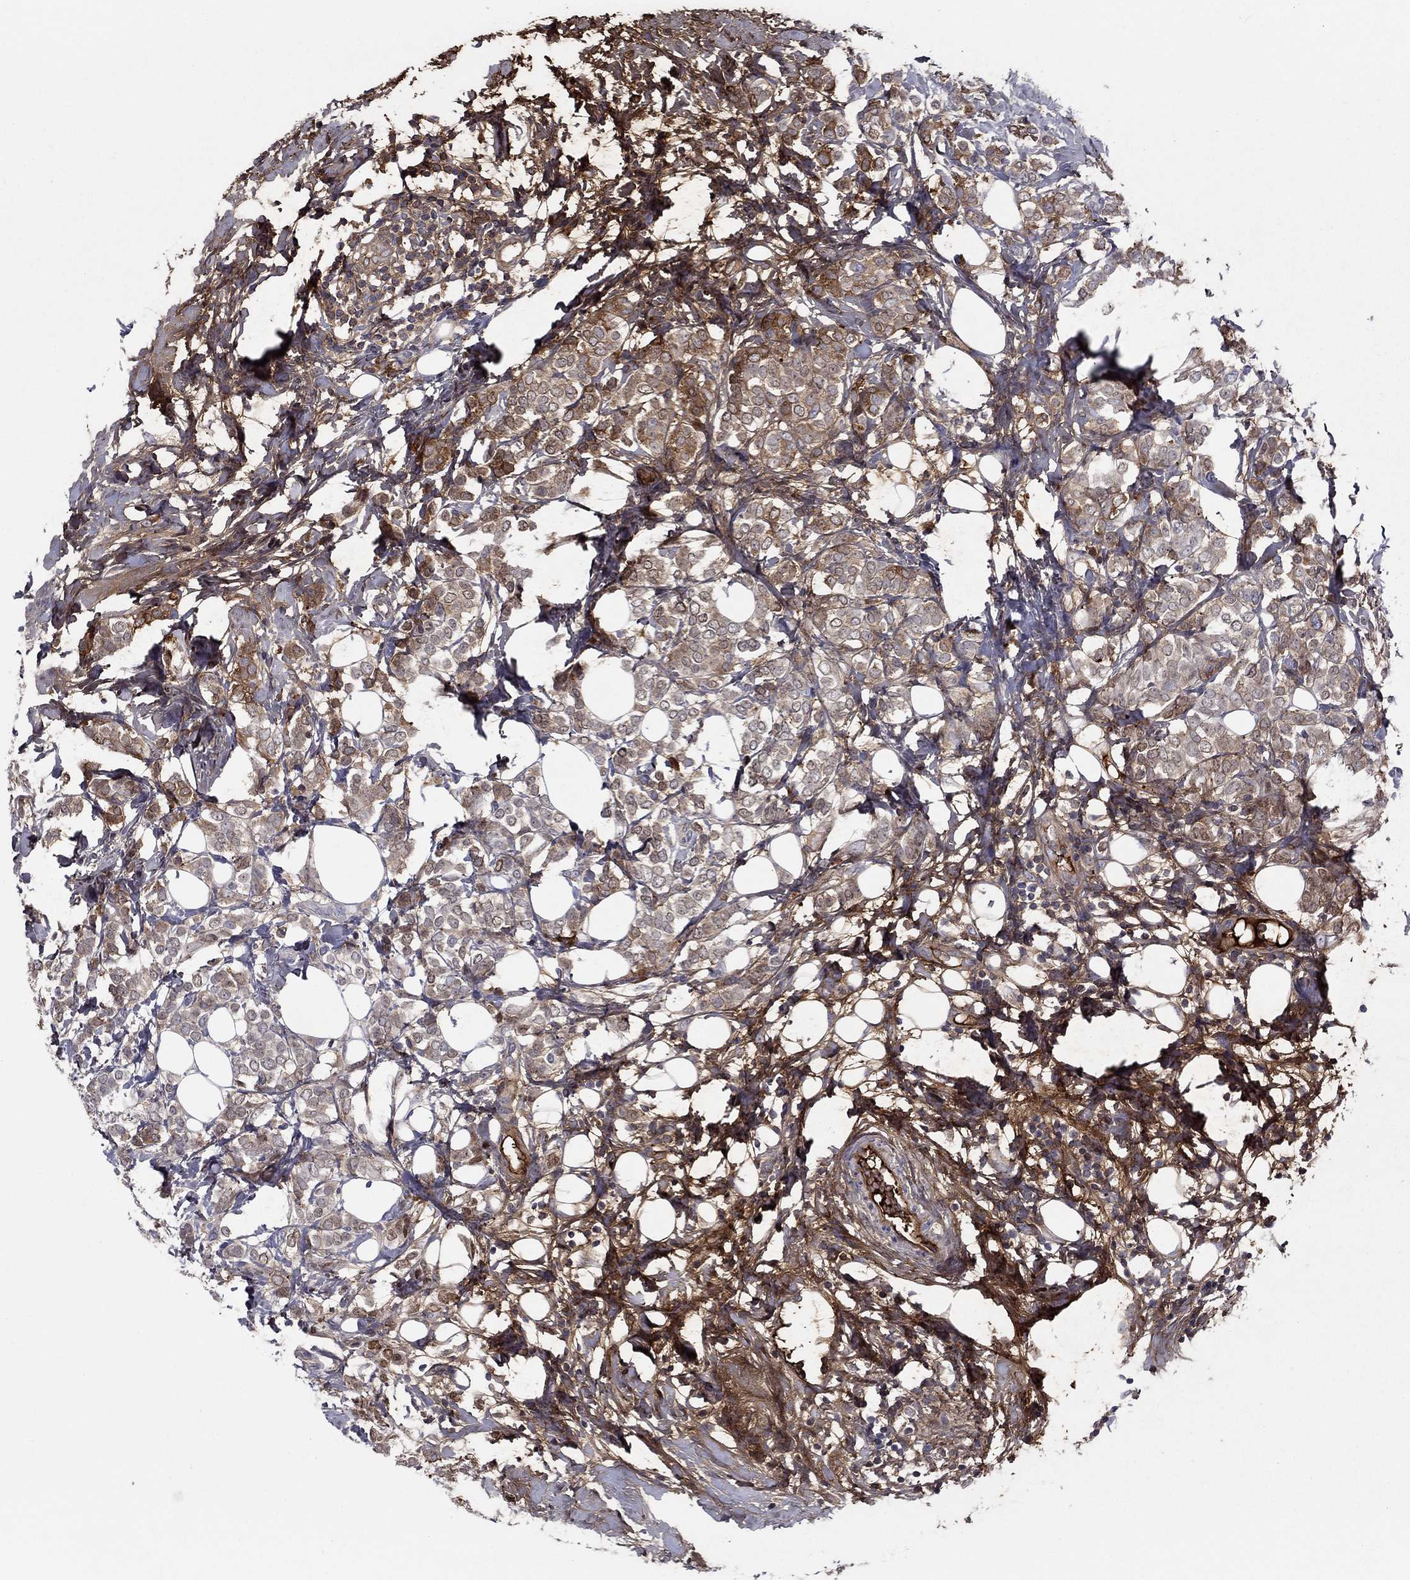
{"staining": {"intensity": "moderate", "quantity": "<25%", "location": "cytoplasmic/membranous"}, "tissue": "breast cancer", "cell_type": "Tumor cells", "image_type": "cancer", "snomed": [{"axis": "morphology", "description": "Lobular carcinoma"}, {"axis": "topography", "description": "Breast"}], "caption": "IHC of human lobular carcinoma (breast) demonstrates low levels of moderate cytoplasmic/membranous staining in approximately <25% of tumor cells.", "gene": "HPX", "patient": {"sex": "female", "age": 49}}